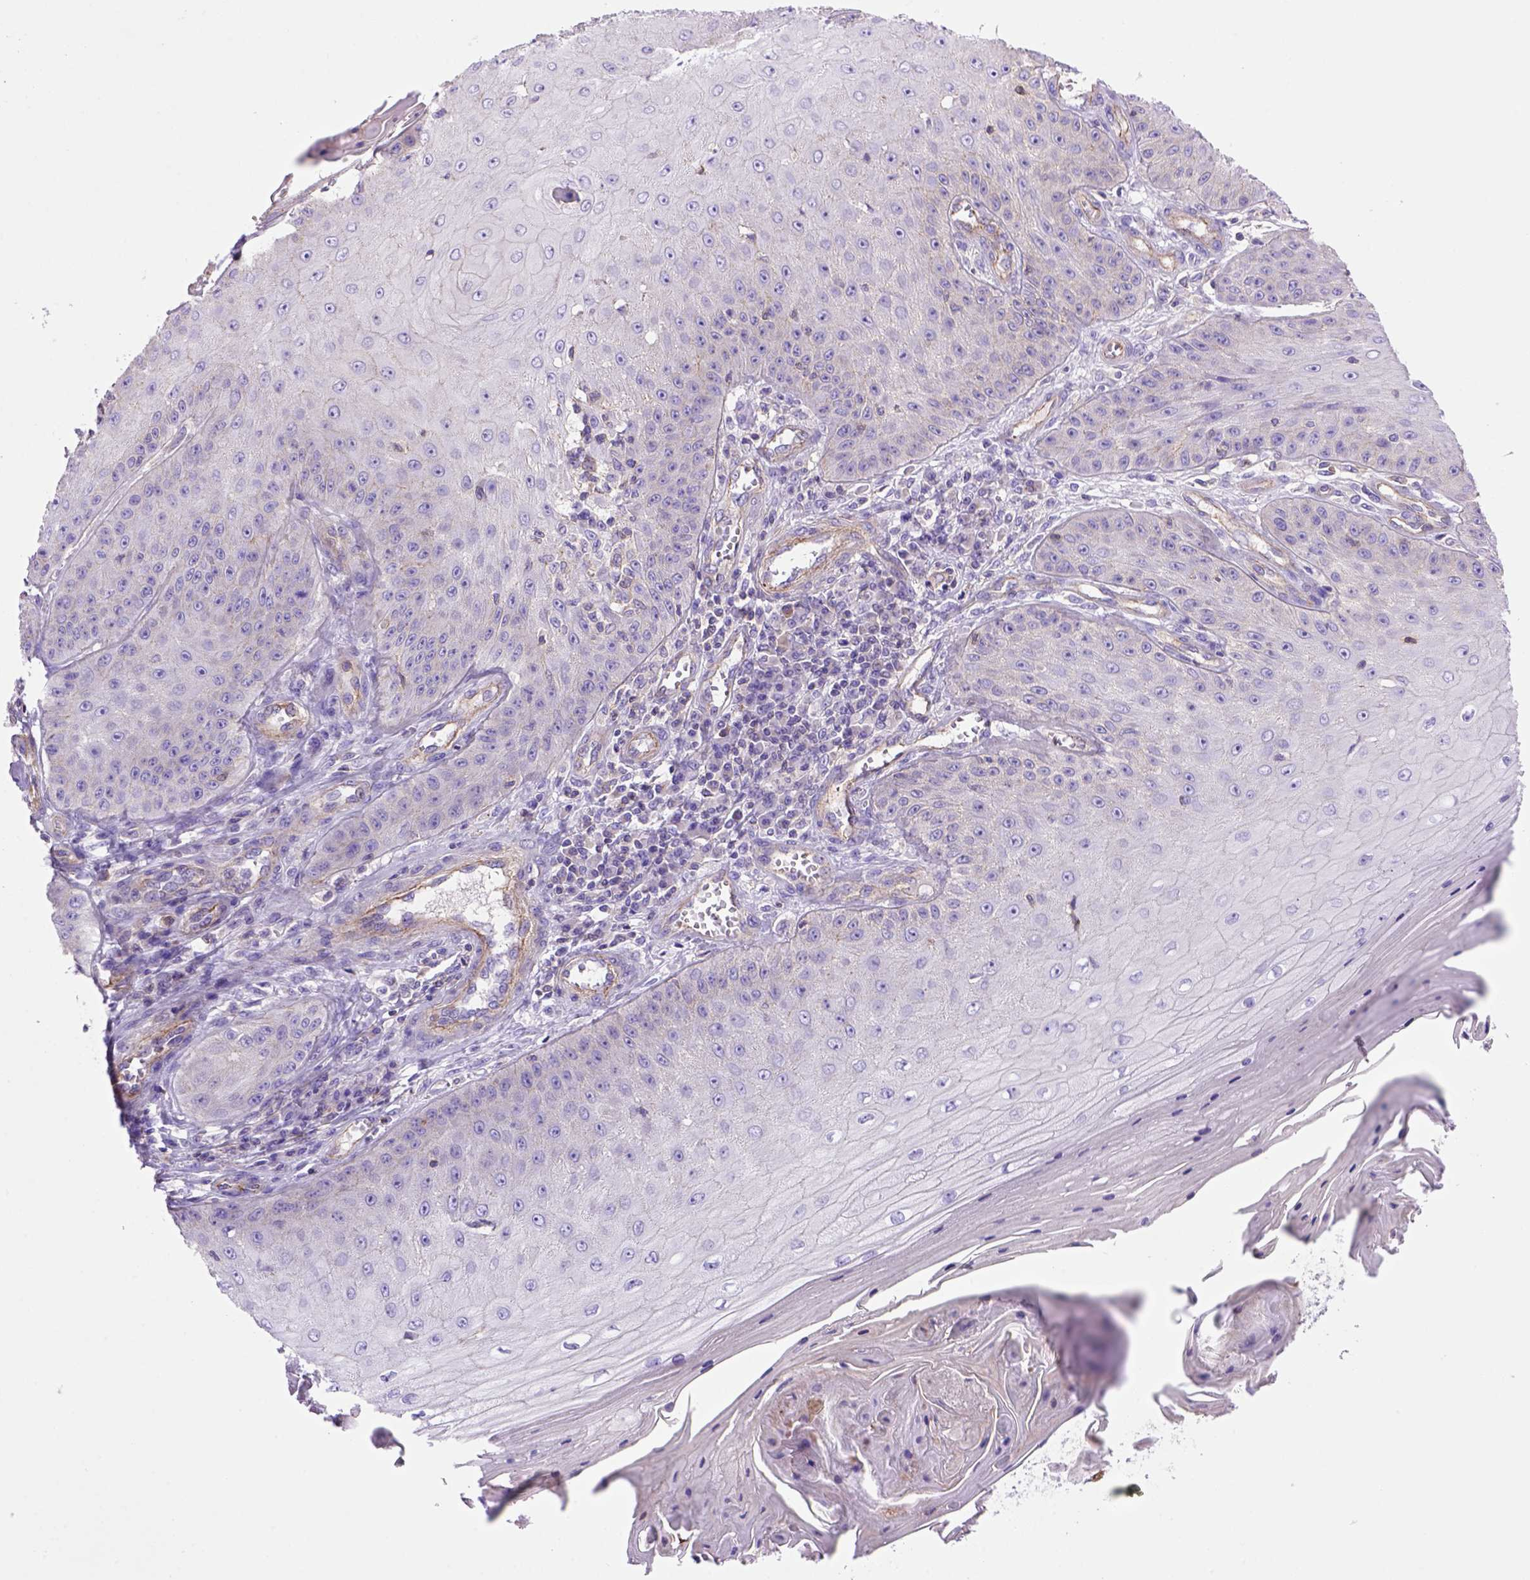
{"staining": {"intensity": "negative", "quantity": "none", "location": "none"}, "tissue": "skin cancer", "cell_type": "Tumor cells", "image_type": "cancer", "snomed": [{"axis": "morphology", "description": "Squamous cell carcinoma, NOS"}, {"axis": "topography", "description": "Skin"}], "caption": "This is a image of immunohistochemistry (IHC) staining of skin cancer (squamous cell carcinoma), which shows no staining in tumor cells.", "gene": "PEX12", "patient": {"sex": "male", "age": 70}}